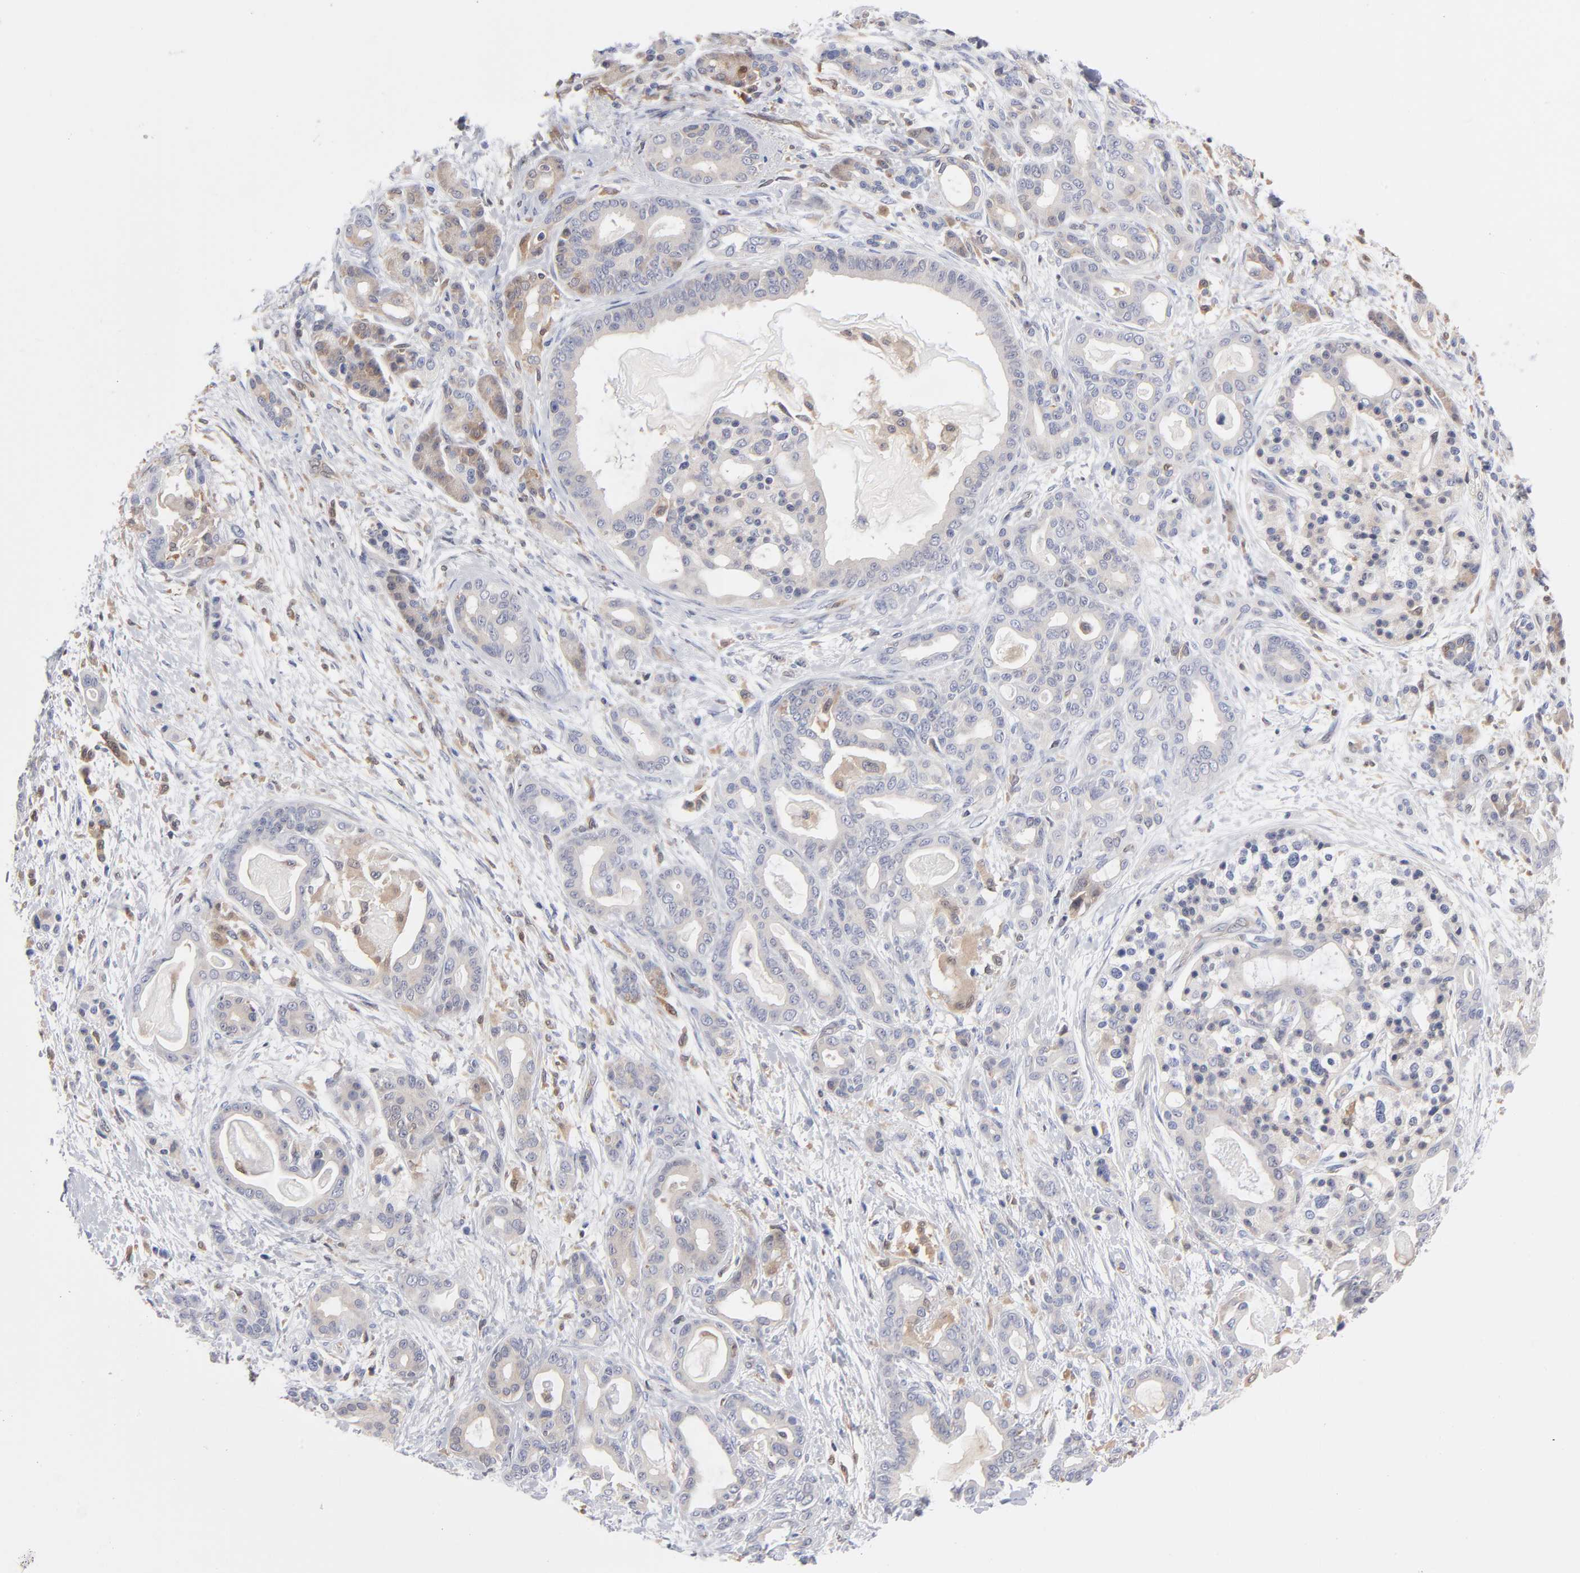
{"staining": {"intensity": "weak", "quantity": "<25%", "location": "cytoplasmic/membranous"}, "tissue": "pancreatic cancer", "cell_type": "Tumor cells", "image_type": "cancer", "snomed": [{"axis": "morphology", "description": "Adenocarcinoma, NOS"}, {"axis": "topography", "description": "Pancreas"}], "caption": "Pancreatic cancer stained for a protein using IHC reveals no positivity tumor cells.", "gene": "ARRB1", "patient": {"sex": "male", "age": 63}}